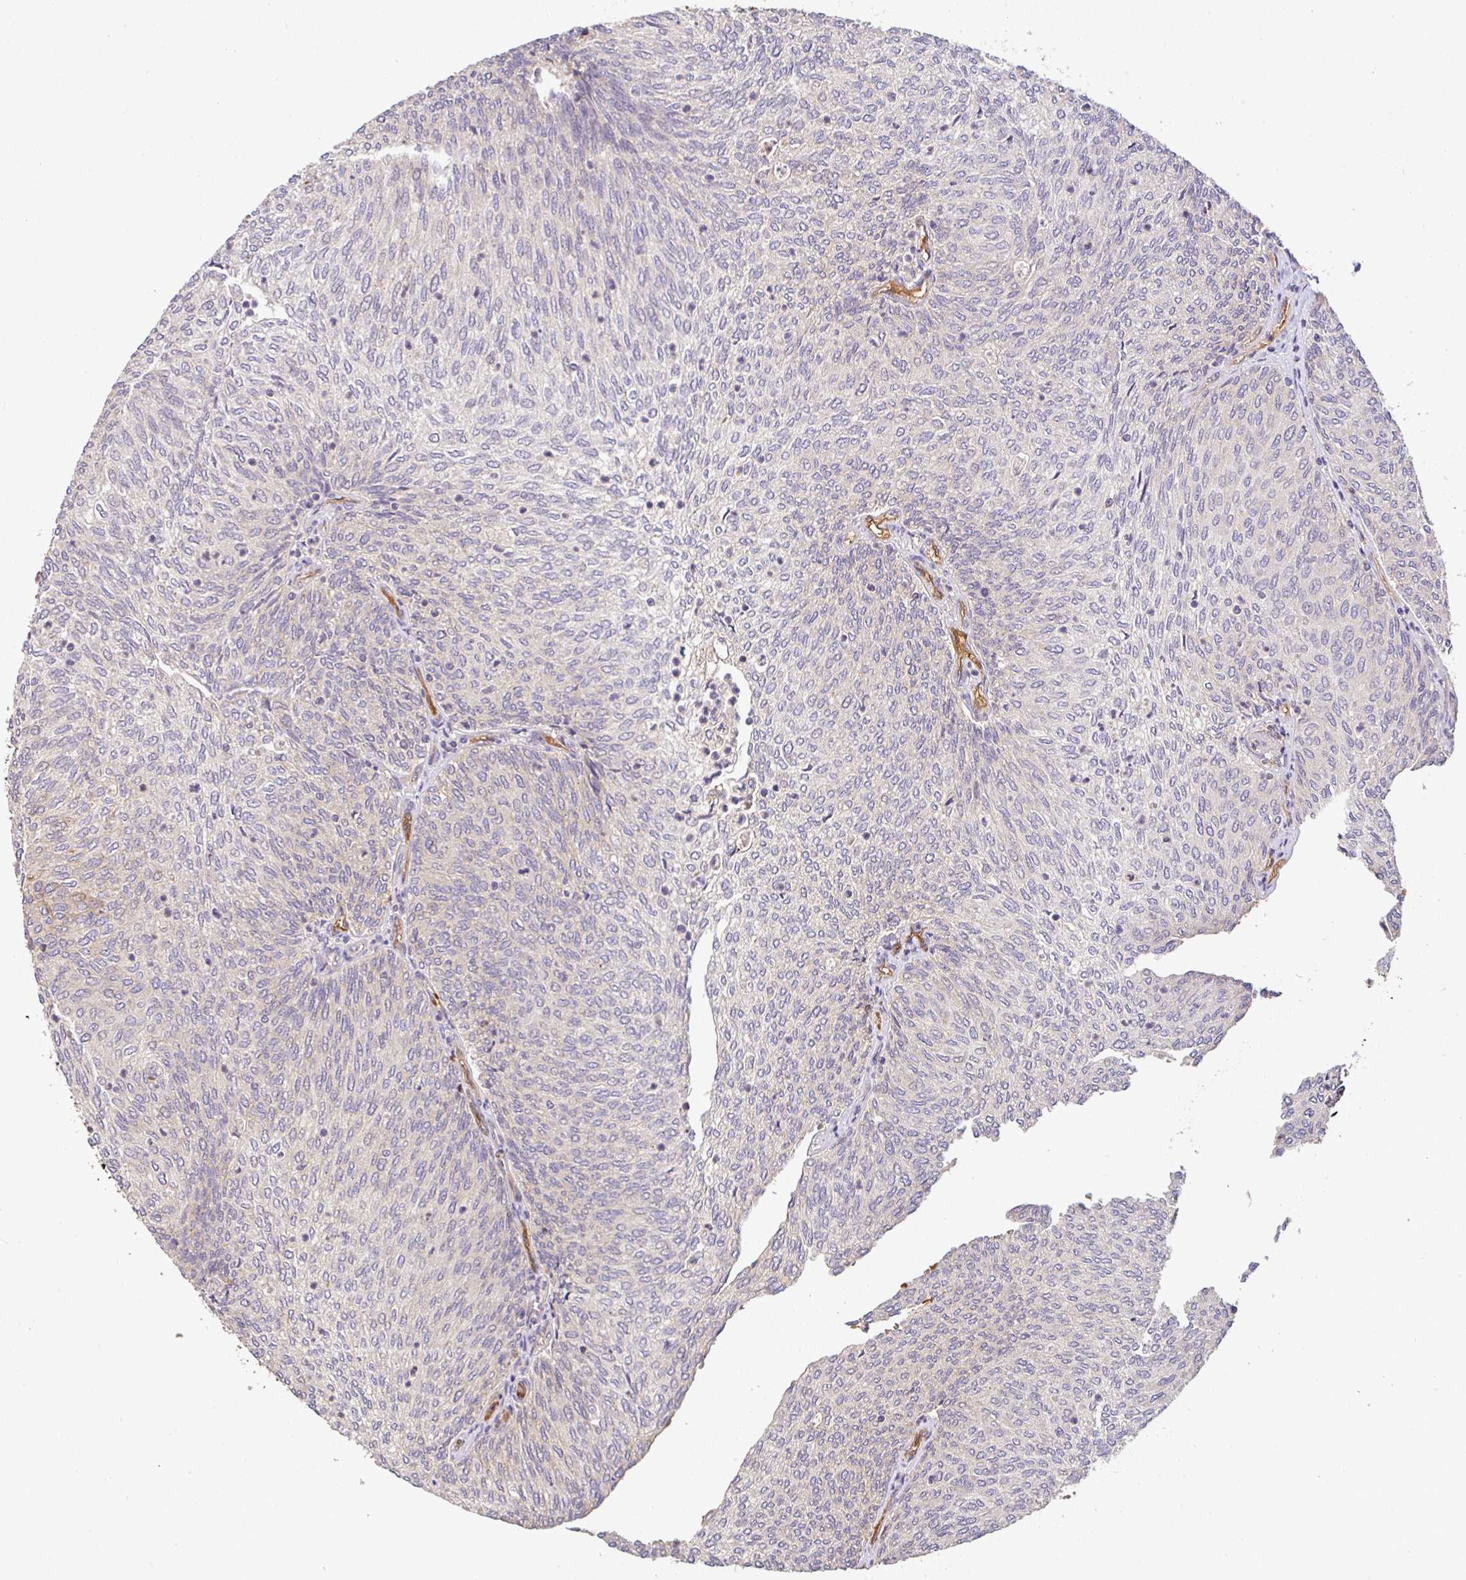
{"staining": {"intensity": "weak", "quantity": "<25%", "location": "cytoplasmic/membranous"}, "tissue": "urothelial cancer", "cell_type": "Tumor cells", "image_type": "cancer", "snomed": [{"axis": "morphology", "description": "Urothelial carcinoma, High grade"}, {"axis": "topography", "description": "Urinary bladder"}], "caption": "Immunohistochemistry histopathology image of human urothelial carcinoma (high-grade) stained for a protein (brown), which shows no positivity in tumor cells.", "gene": "C1QTNF9B", "patient": {"sex": "female", "age": 79}}